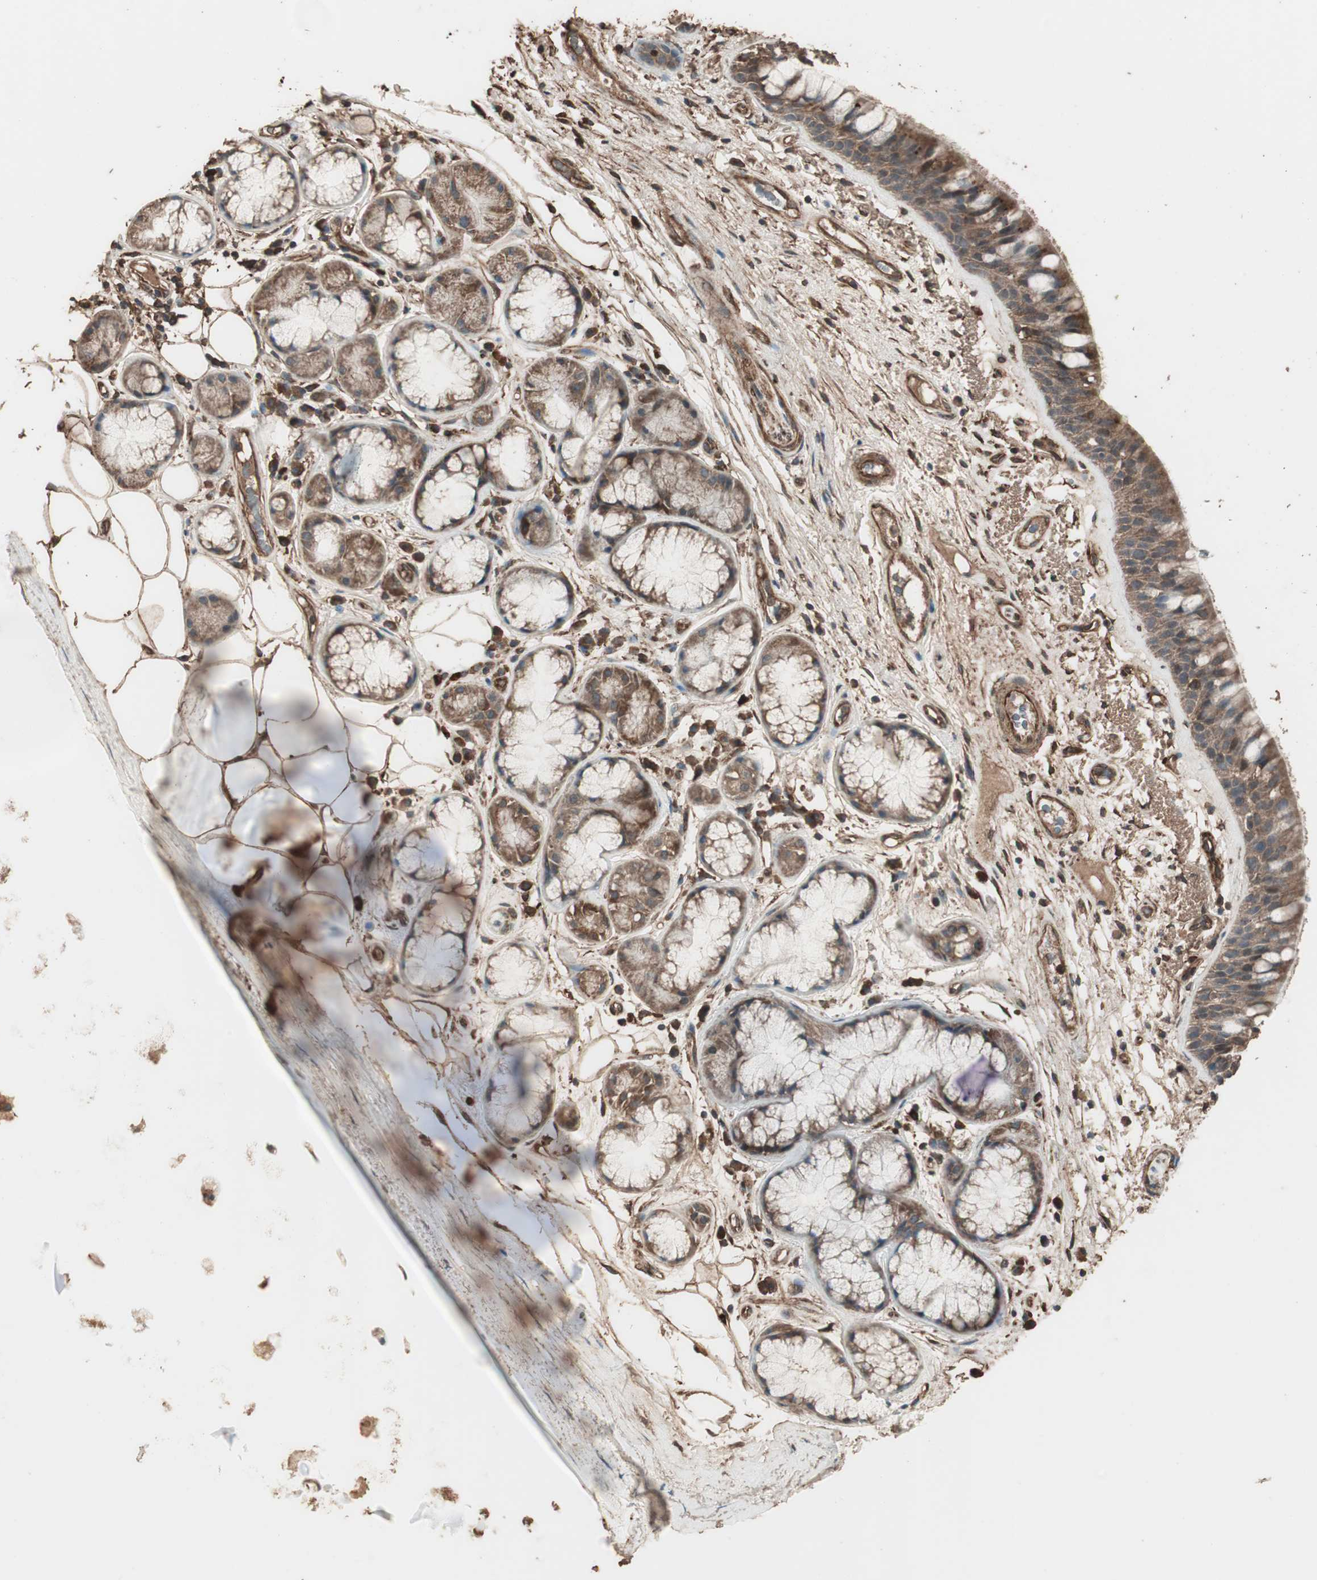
{"staining": {"intensity": "moderate", "quantity": ">75%", "location": "cytoplasmic/membranous"}, "tissue": "bronchus", "cell_type": "Respiratory epithelial cells", "image_type": "normal", "snomed": [{"axis": "morphology", "description": "Normal tissue, NOS"}, {"axis": "topography", "description": "Bronchus"}], "caption": "Immunohistochemistry staining of unremarkable bronchus, which shows medium levels of moderate cytoplasmic/membranous staining in about >75% of respiratory epithelial cells indicating moderate cytoplasmic/membranous protein positivity. The staining was performed using DAB (brown) for protein detection and nuclei were counterstained in hematoxylin (blue).", "gene": "CCN4", "patient": {"sex": "male", "age": 66}}